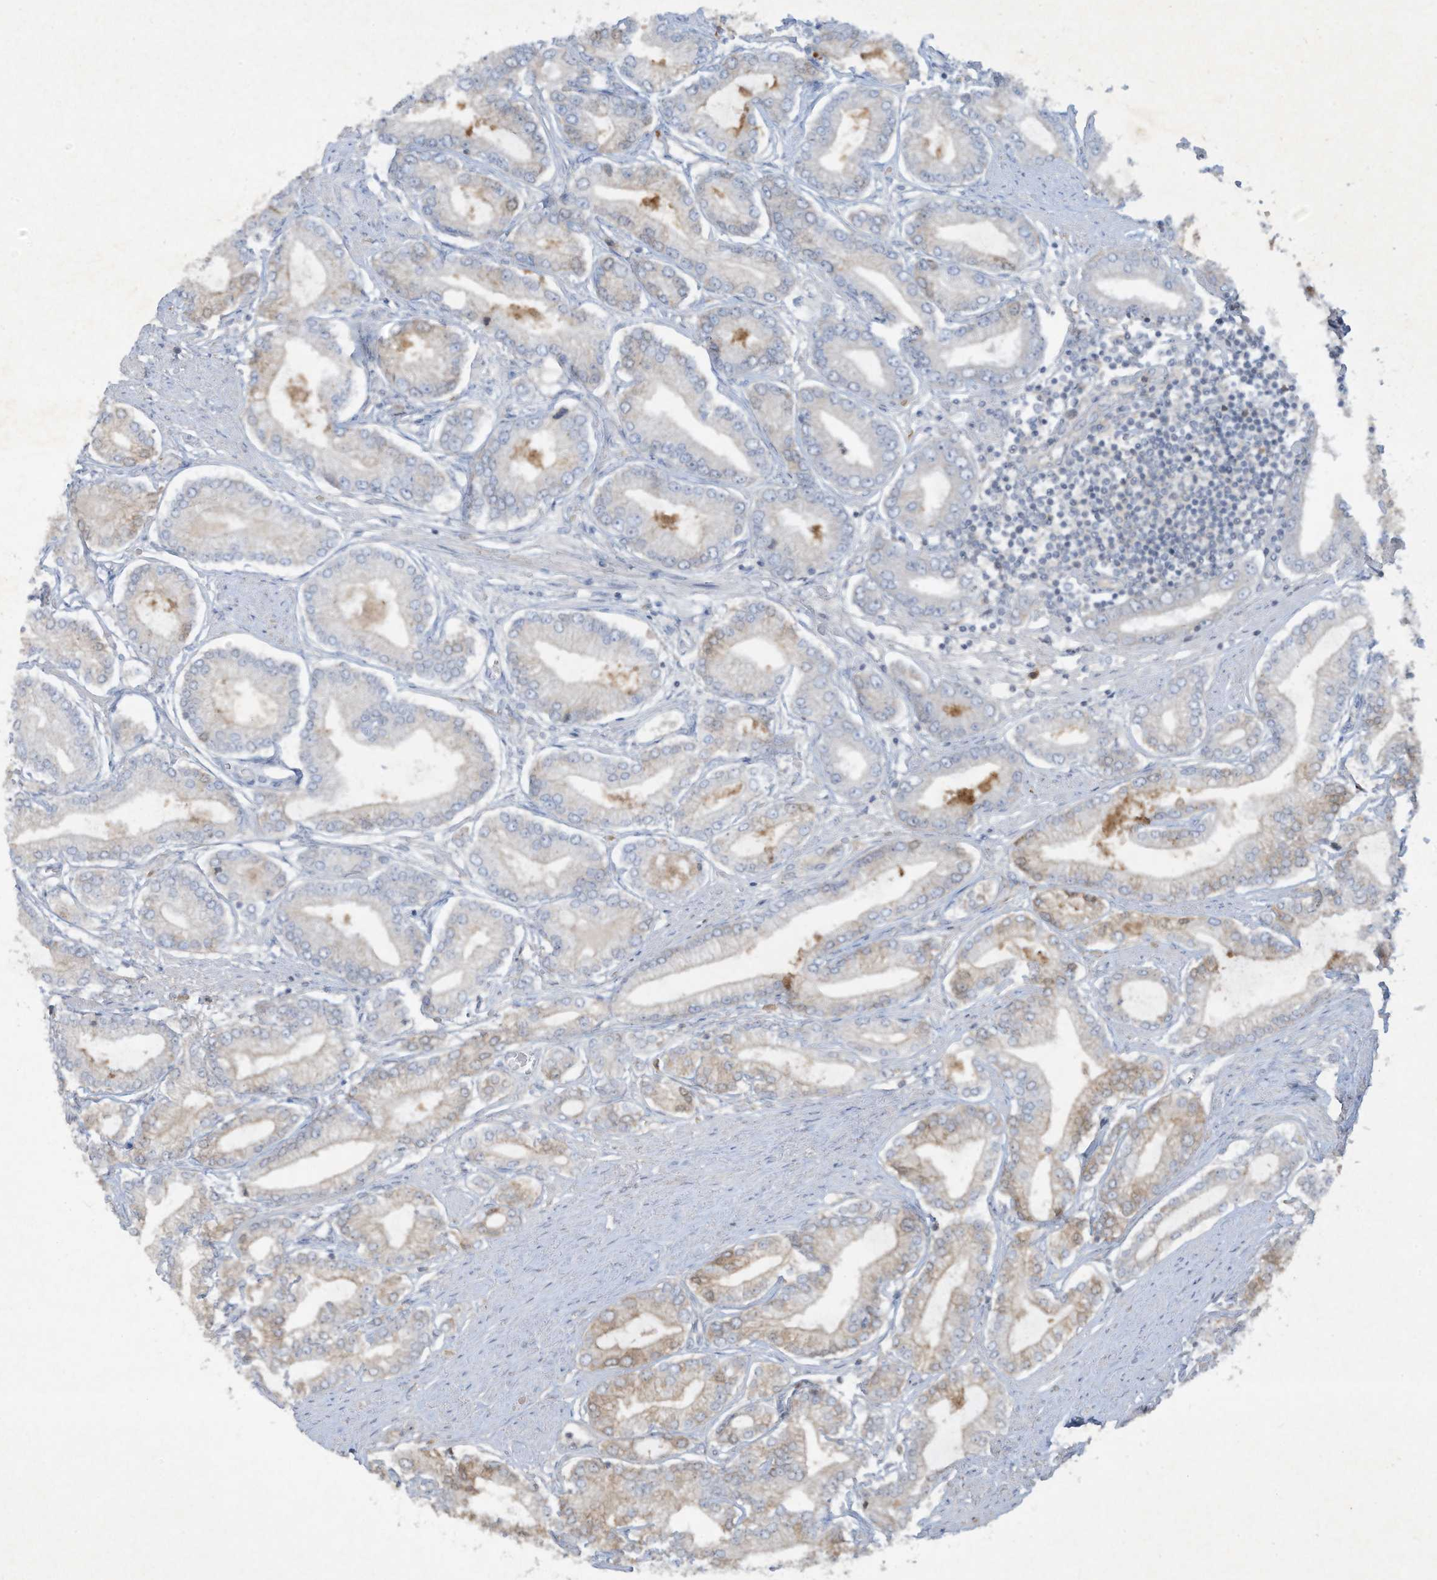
{"staining": {"intensity": "negative", "quantity": "none", "location": "none"}, "tissue": "prostate cancer", "cell_type": "Tumor cells", "image_type": "cancer", "snomed": [{"axis": "morphology", "description": "Adenocarcinoma, Low grade"}, {"axis": "topography", "description": "Prostate"}], "caption": "Tumor cells are negative for protein expression in human prostate cancer.", "gene": "FETUB", "patient": {"sex": "male", "age": 63}}